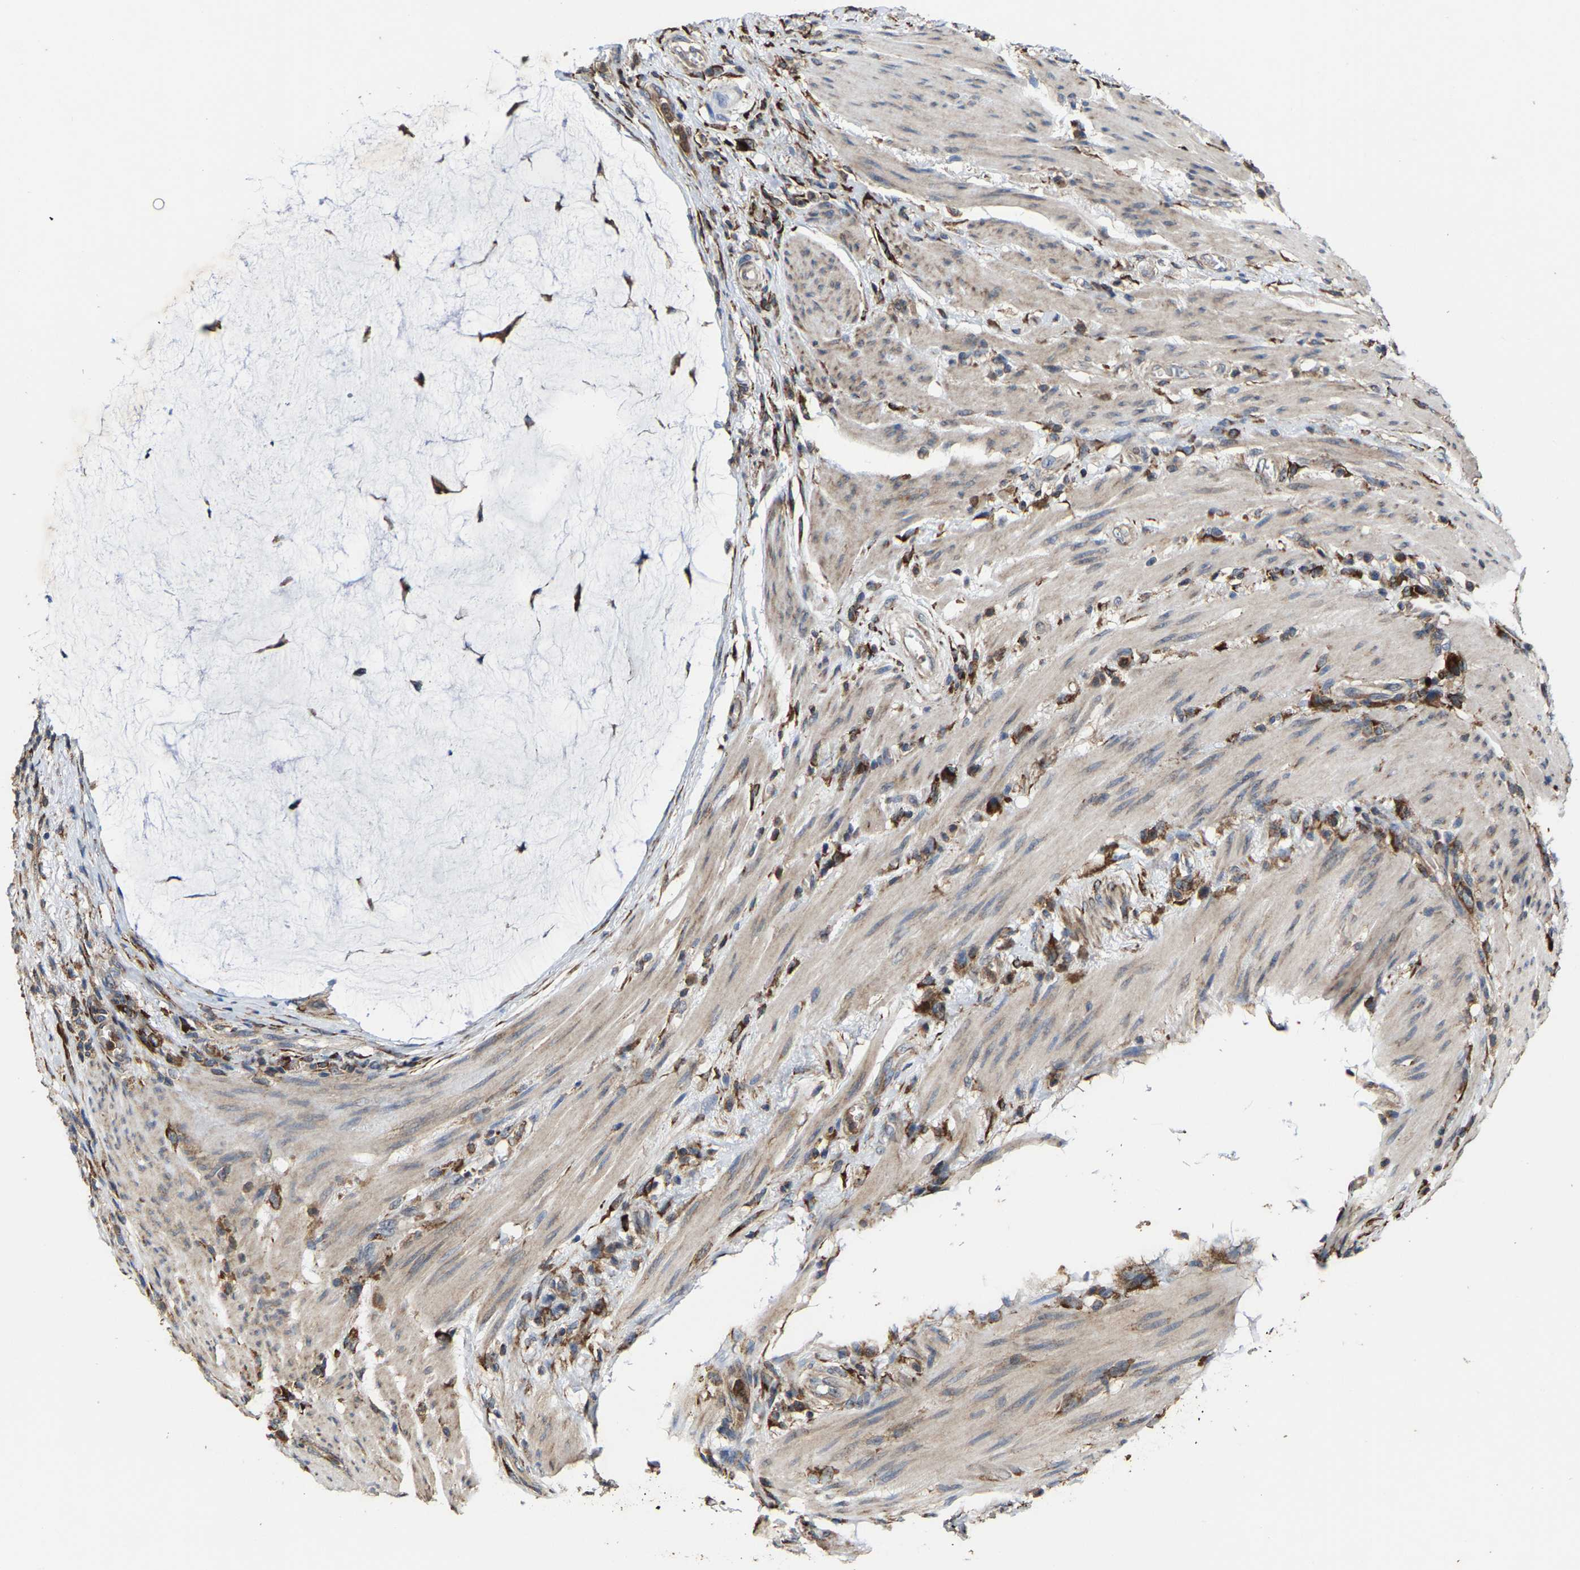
{"staining": {"intensity": "strong", "quantity": ">75%", "location": "cytoplasmic/membranous"}, "tissue": "colorectal cancer", "cell_type": "Tumor cells", "image_type": "cancer", "snomed": [{"axis": "morphology", "description": "Normal tissue, NOS"}, {"axis": "morphology", "description": "Adenocarcinoma, NOS"}, {"axis": "topography", "description": "Rectum"}, {"axis": "topography", "description": "Peripheral nerve tissue"}], "caption": "Colorectal cancer stained with immunohistochemistry (IHC) exhibits strong cytoplasmic/membranous staining in approximately >75% of tumor cells.", "gene": "FGD3", "patient": {"sex": "male", "age": 92}}